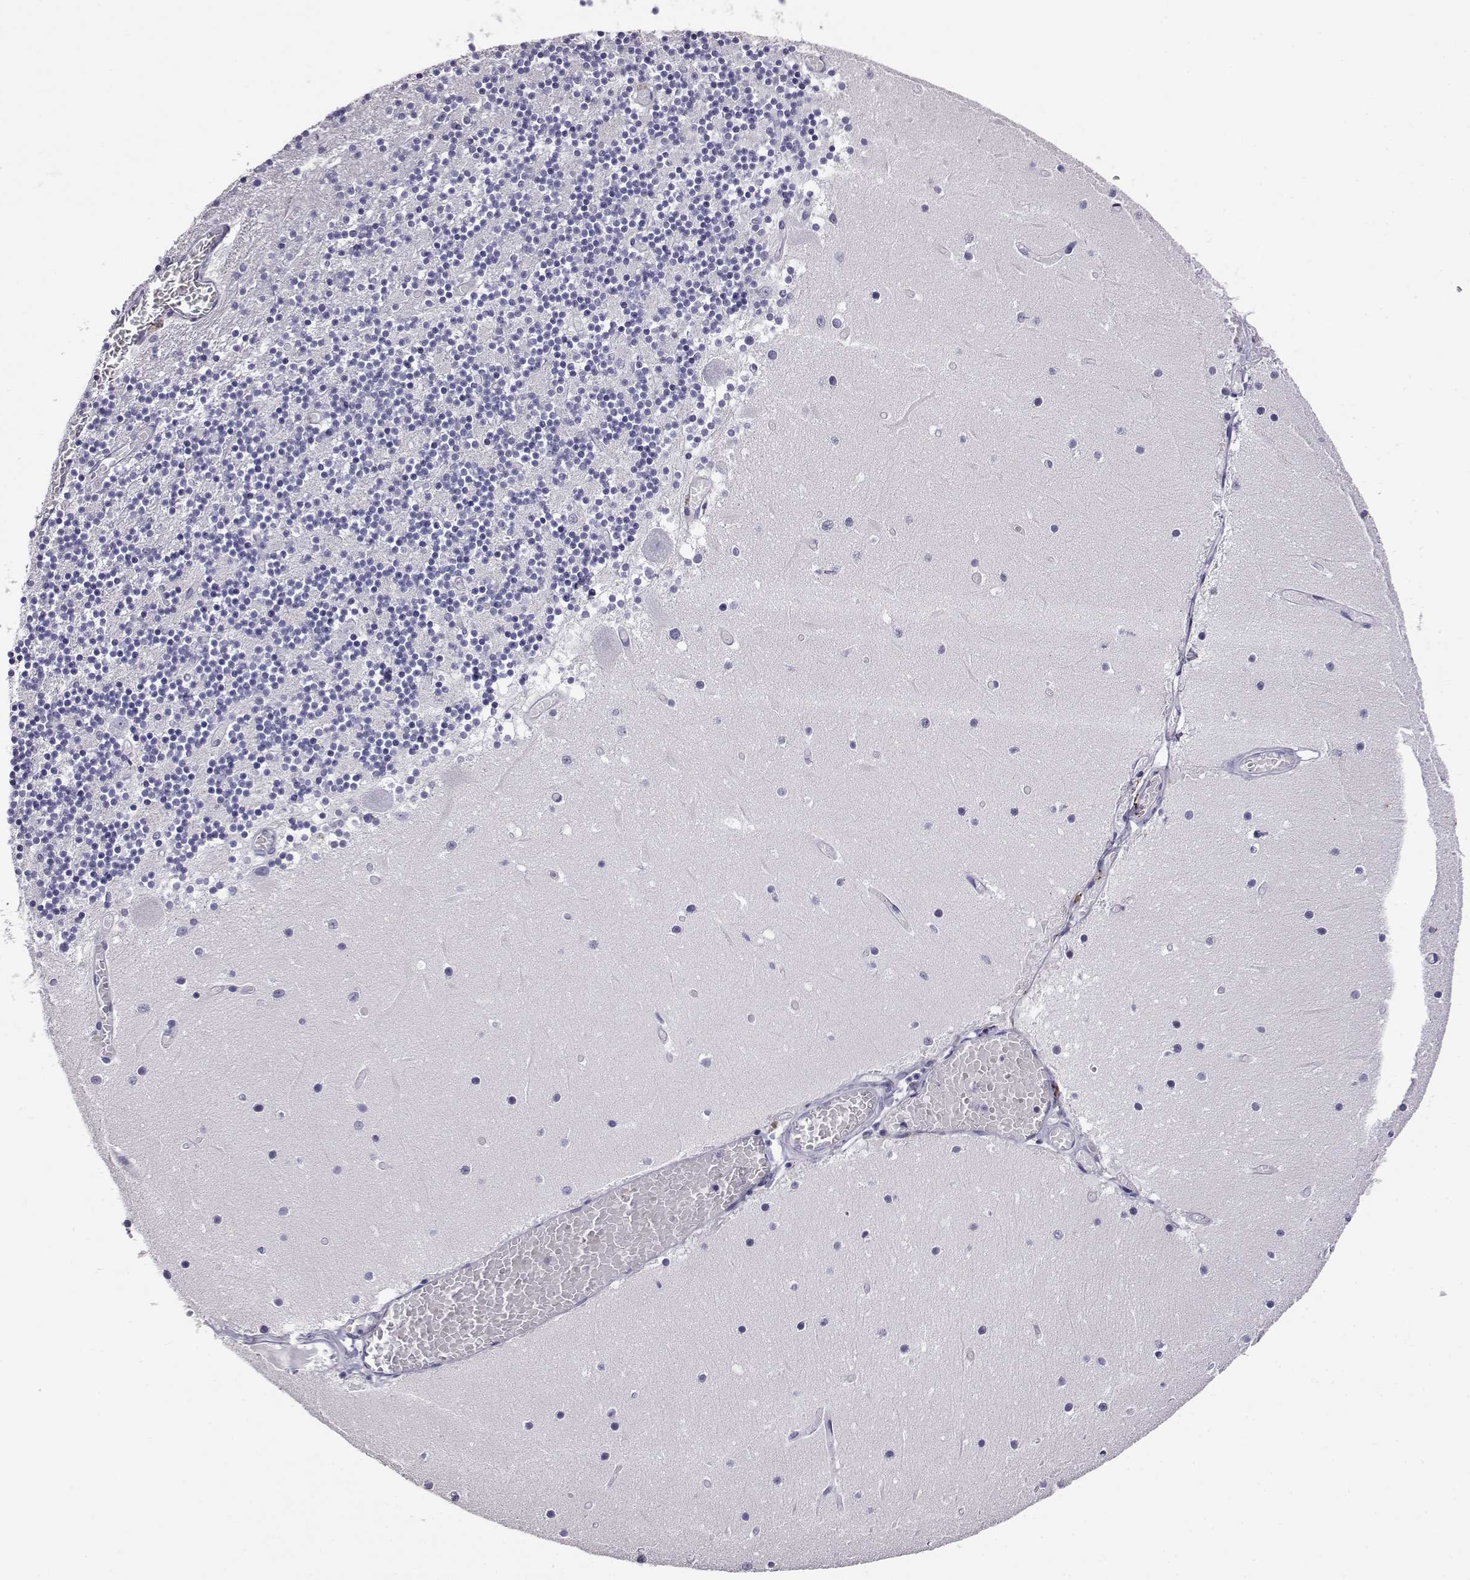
{"staining": {"intensity": "negative", "quantity": "none", "location": "none"}, "tissue": "cerebellum", "cell_type": "Cells in granular layer", "image_type": "normal", "snomed": [{"axis": "morphology", "description": "Normal tissue, NOS"}, {"axis": "topography", "description": "Cerebellum"}], "caption": "Immunohistochemistry histopathology image of benign cerebellum stained for a protein (brown), which shows no expression in cells in granular layer.", "gene": "AKR1B1", "patient": {"sex": "female", "age": 28}}